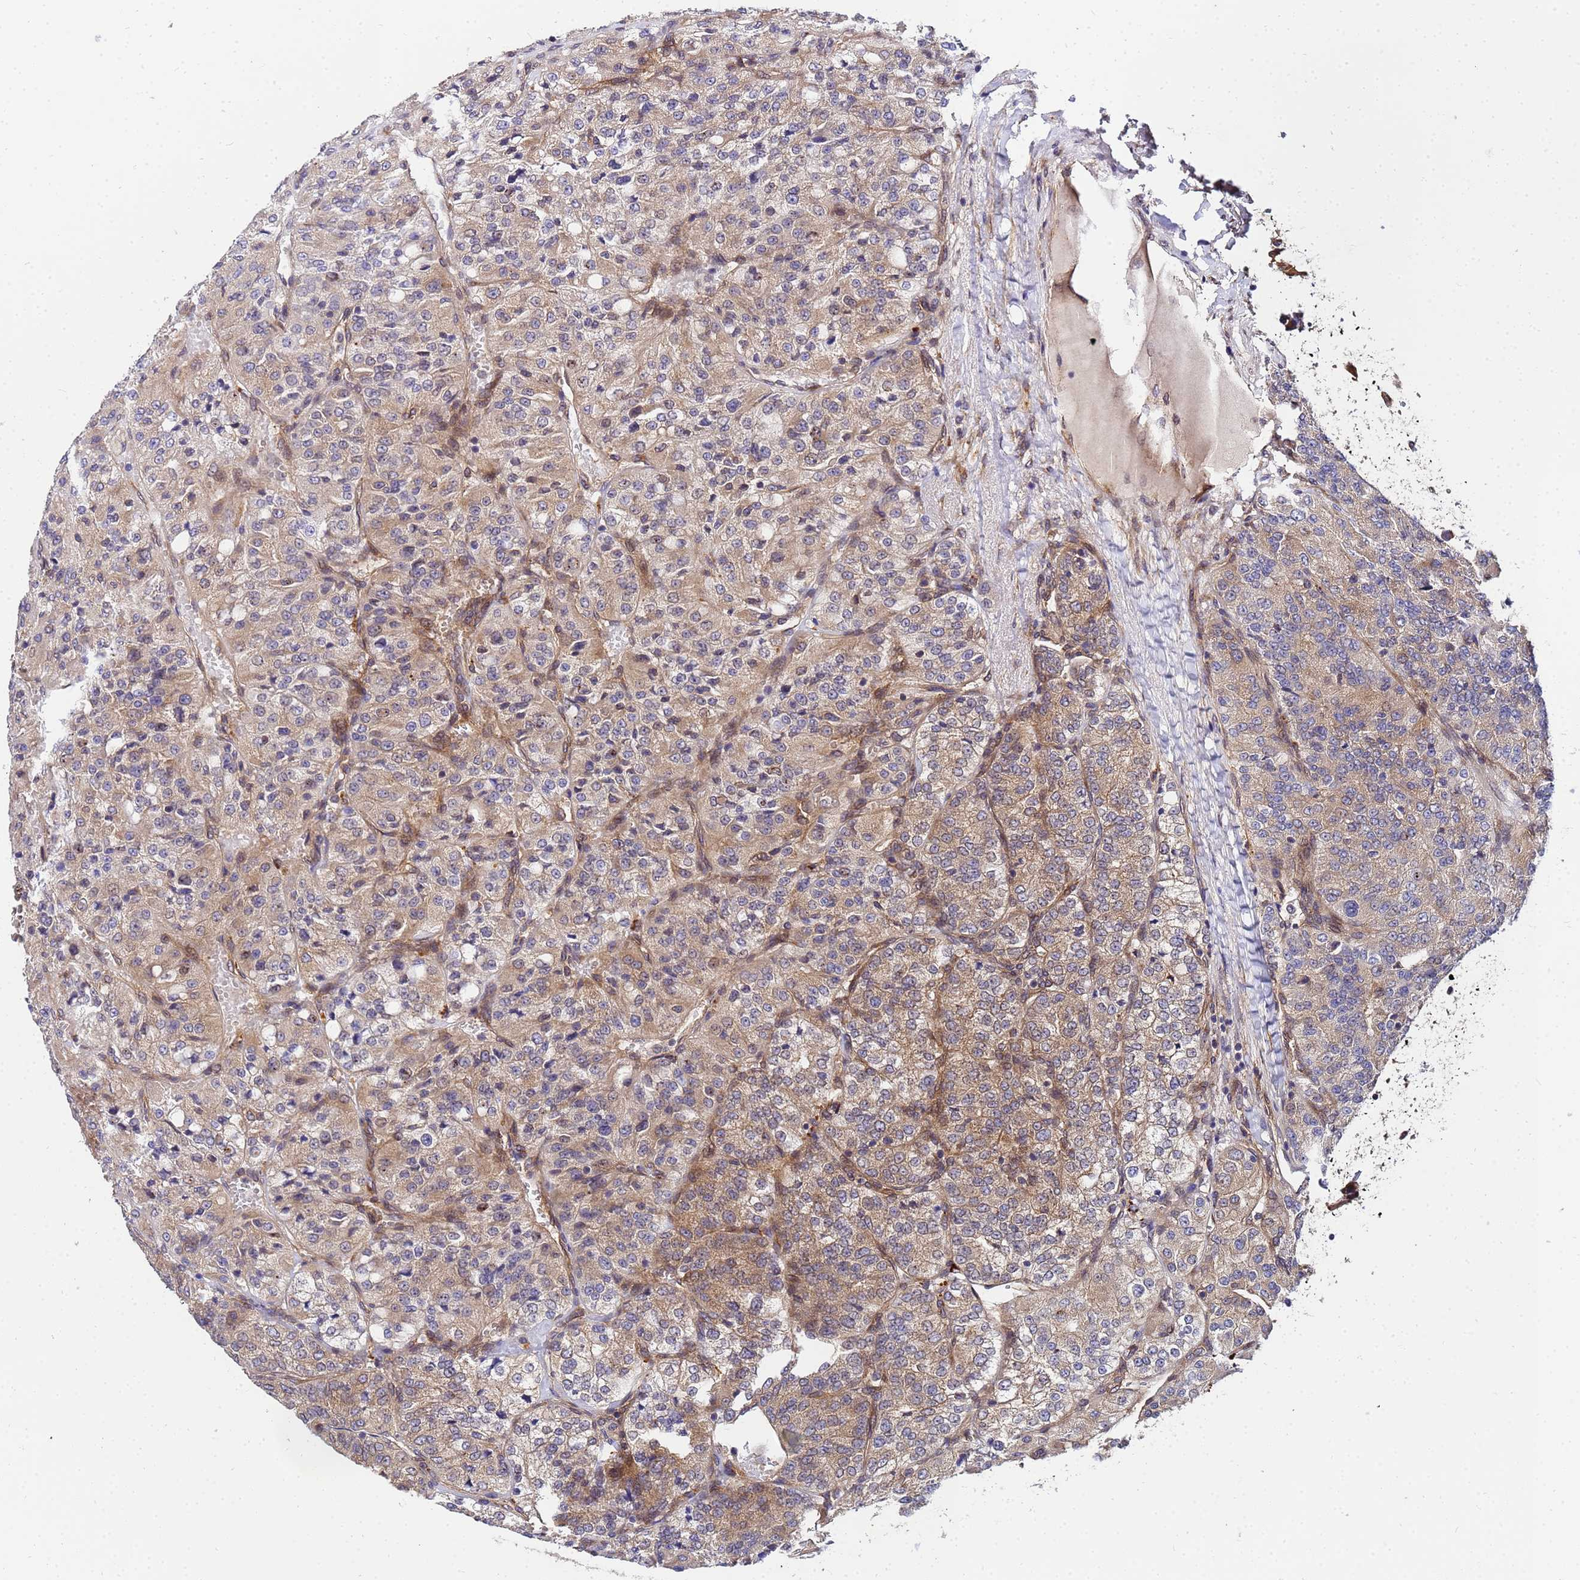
{"staining": {"intensity": "weak", "quantity": ">75%", "location": "cytoplasmic/membranous"}, "tissue": "renal cancer", "cell_type": "Tumor cells", "image_type": "cancer", "snomed": [{"axis": "morphology", "description": "Adenocarcinoma, NOS"}, {"axis": "topography", "description": "Kidney"}], "caption": "Immunohistochemical staining of renal cancer displays low levels of weak cytoplasmic/membranous positivity in about >75% of tumor cells. (DAB = brown stain, brightfield microscopy at high magnification).", "gene": "UNC93B1", "patient": {"sex": "female", "age": 63}}